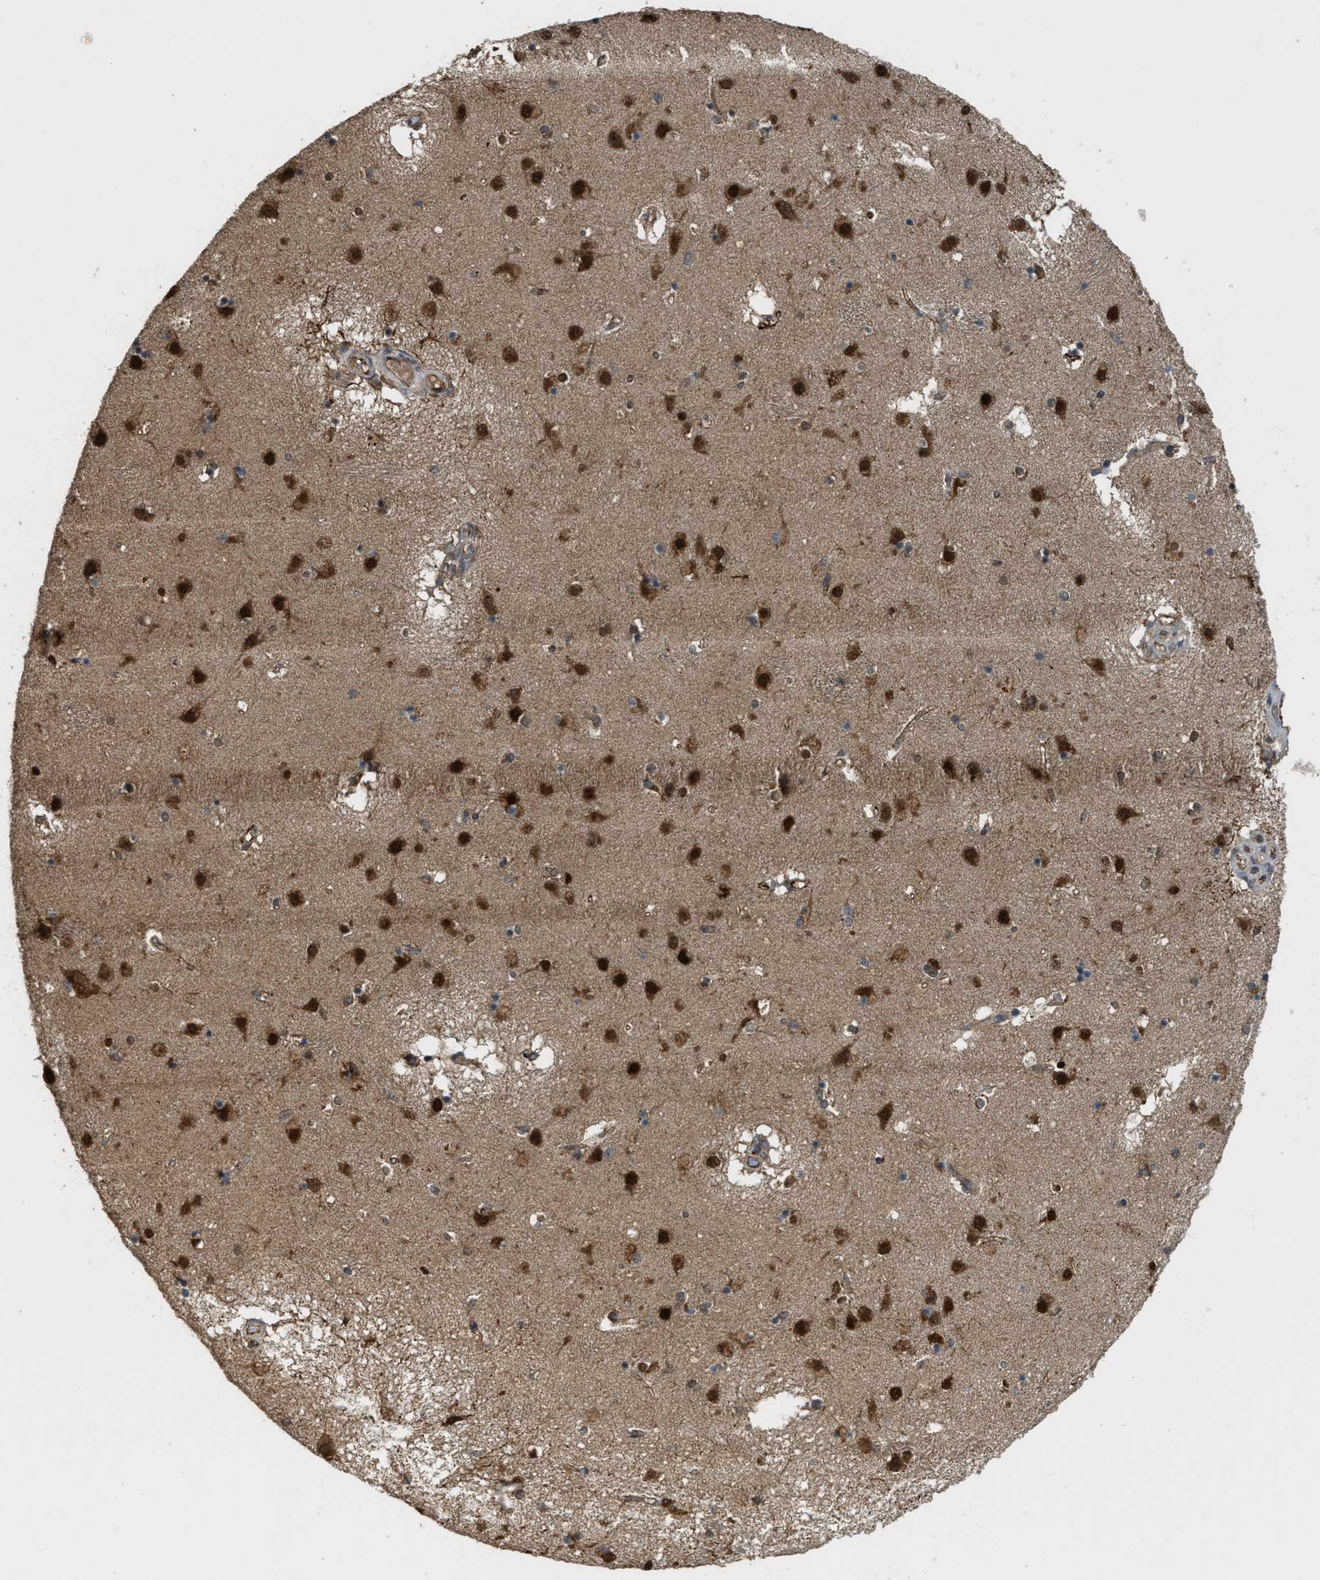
{"staining": {"intensity": "moderate", "quantity": "<25%", "location": "cytoplasmic/membranous"}, "tissue": "caudate", "cell_type": "Glial cells", "image_type": "normal", "snomed": [{"axis": "morphology", "description": "Normal tissue, NOS"}, {"axis": "topography", "description": "Lateral ventricle wall"}], "caption": "Caudate stained for a protein (brown) shows moderate cytoplasmic/membranous positive positivity in approximately <25% of glial cells.", "gene": "ARHGEF5", "patient": {"sex": "male", "age": 70}}